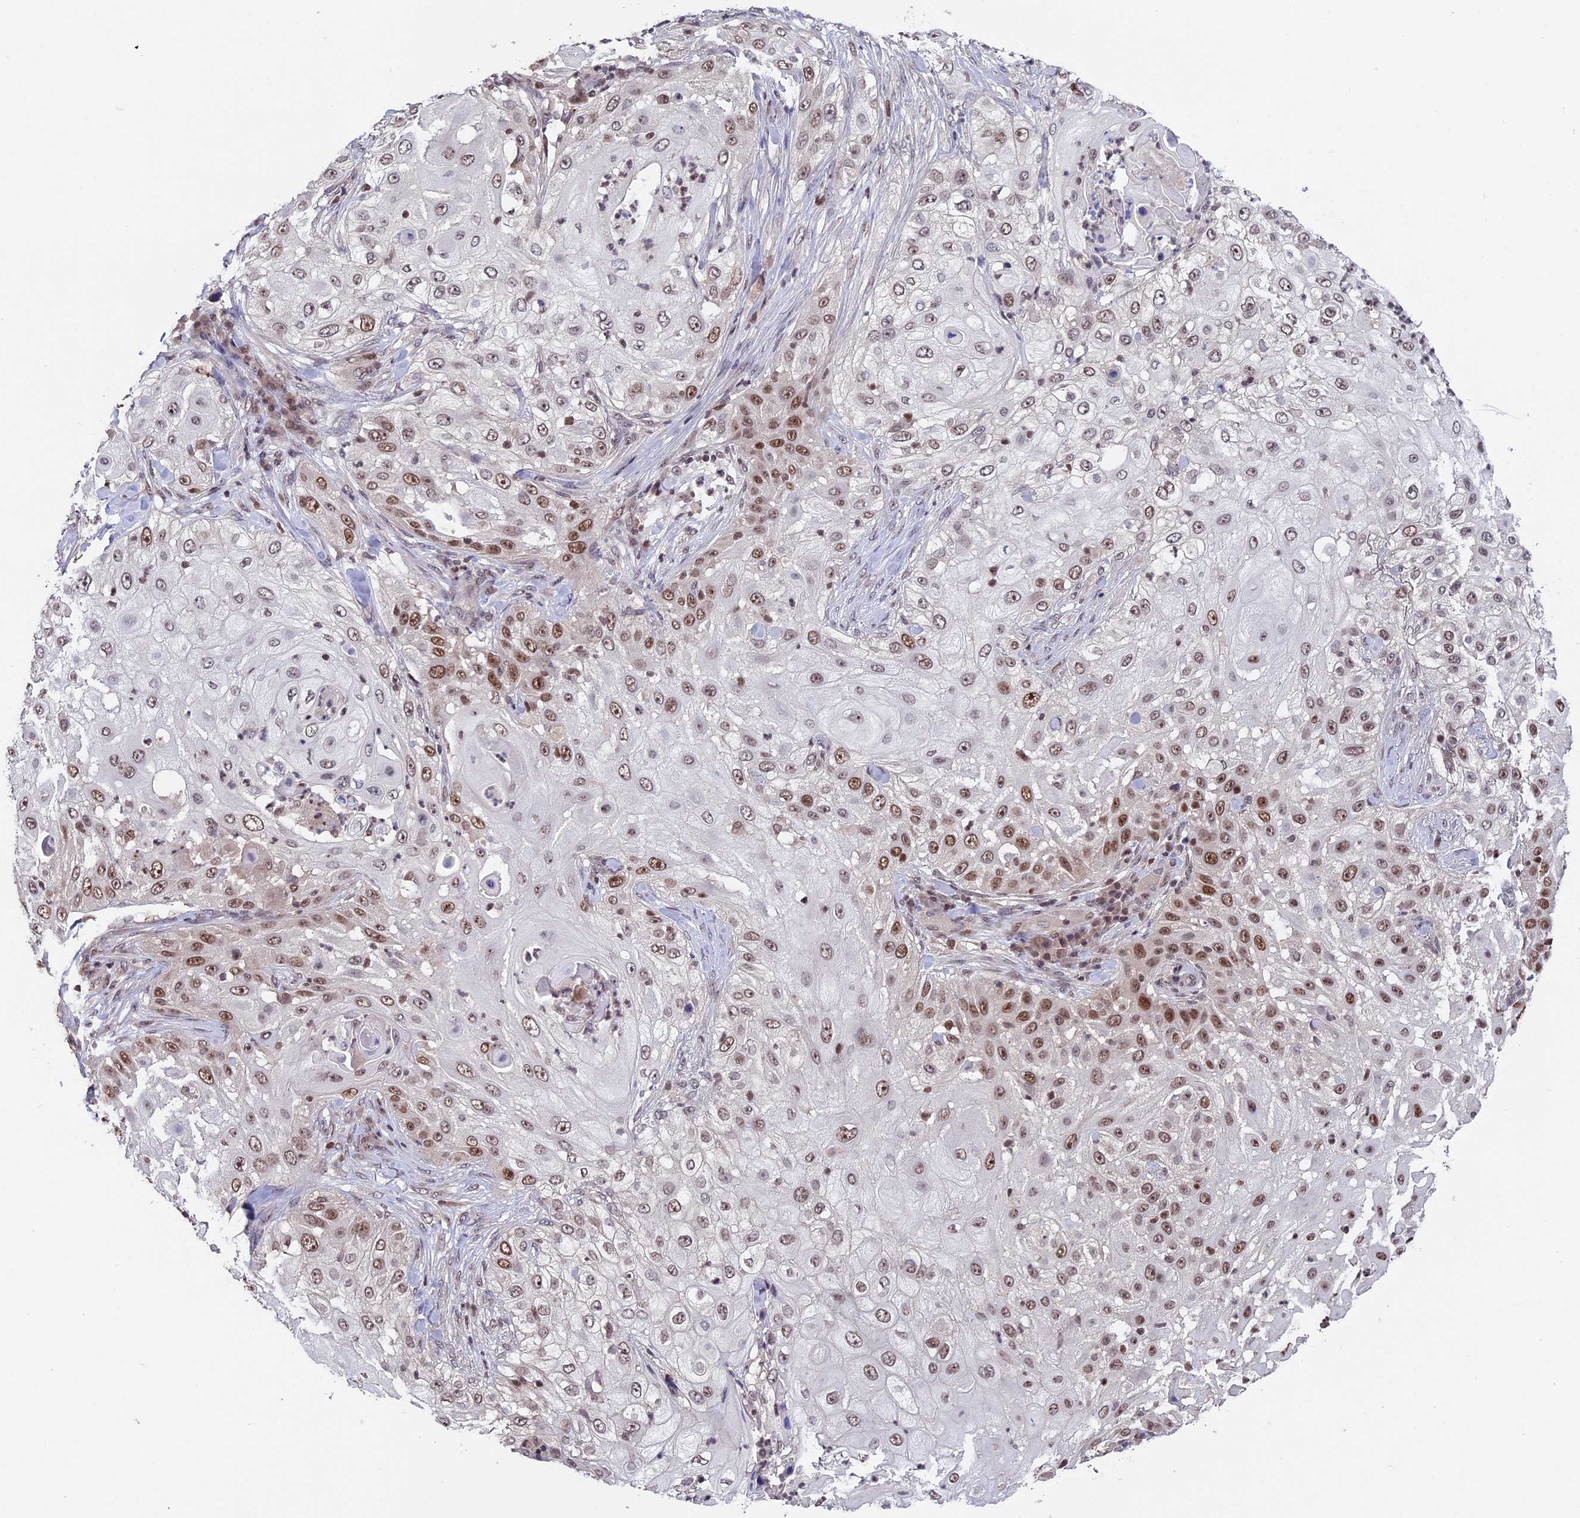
{"staining": {"intensity": "moderate", "quantity": ">75%", "location": "nuclear"}, "tissue": "skin cancer", "cell_type": "Tumor cells", "image_type": "cancer", "snomed": [{"axis": "morphology", "description": "Squamous cell carcinoma, NOS"}, {"axis": "topography", "description": "Skin"}], "caption": "Protein expression analysis of human skin cancer (squamous cell carcinoma) reveals moderate nuclear expression in approximately >75% of tumor cells.", "gene": "RFC5", "patient": {"sex": "female", "age": 44}}